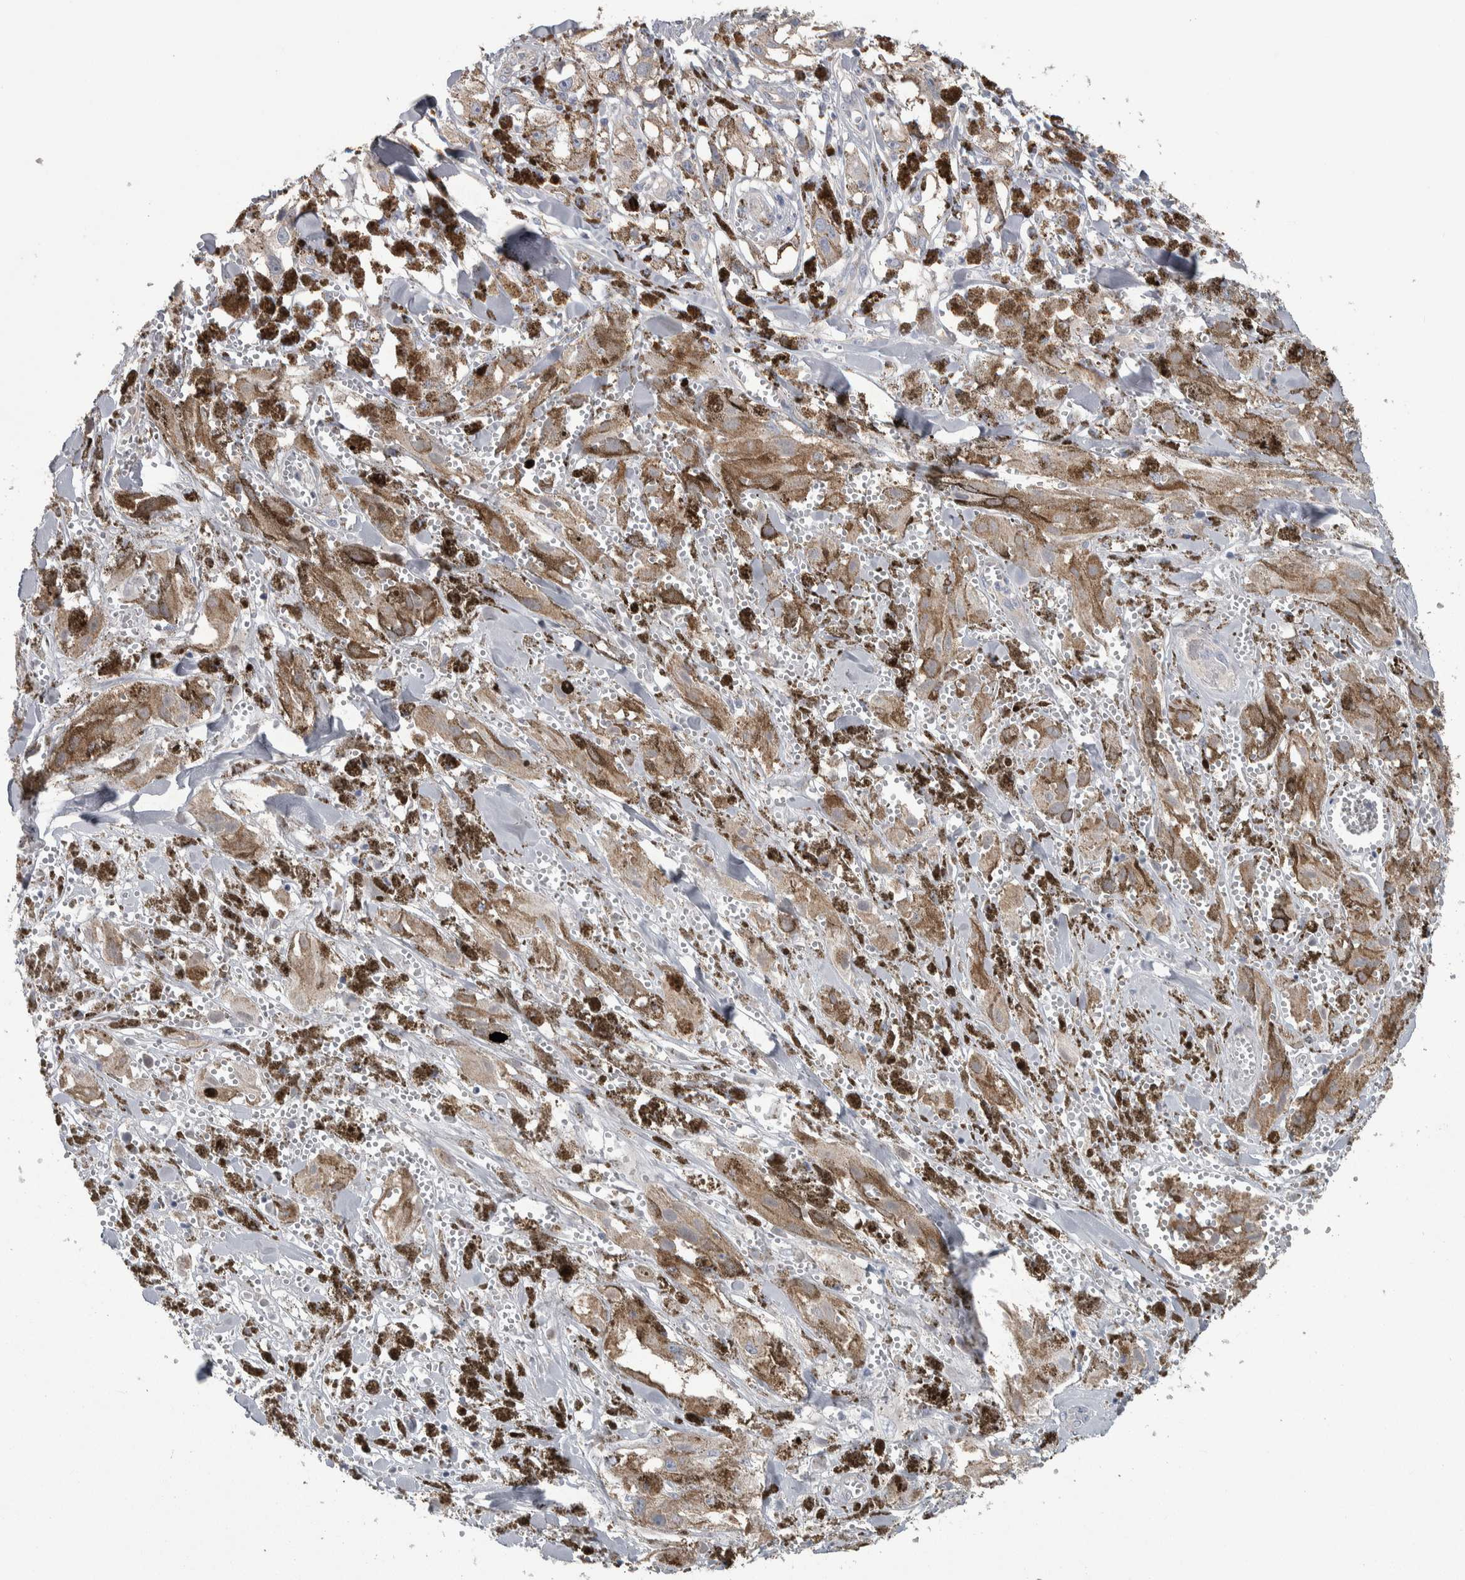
{"staining": {"intensity": "weak", "quantity": ">75%", "location": "cytoplasmic/membranous"}, "tissue": "melanoma", "cell_type": "Tumor cells", "image_type": "cancer", "snomed": [{"axis": "morphology", "description": "Malignant melanoma, NOS"}, {"axis": "topography", "description": "Skin"}], "caption": "Tumor cells reveal weak cytoplasmic/membranous expression in approximately >75% of cells in malignant melanoma. (brown staining indicates protein expression, while blue staining denotes nuclei).", "gene": "GPHN", "patient": {"sex": "male", "age": 88}}